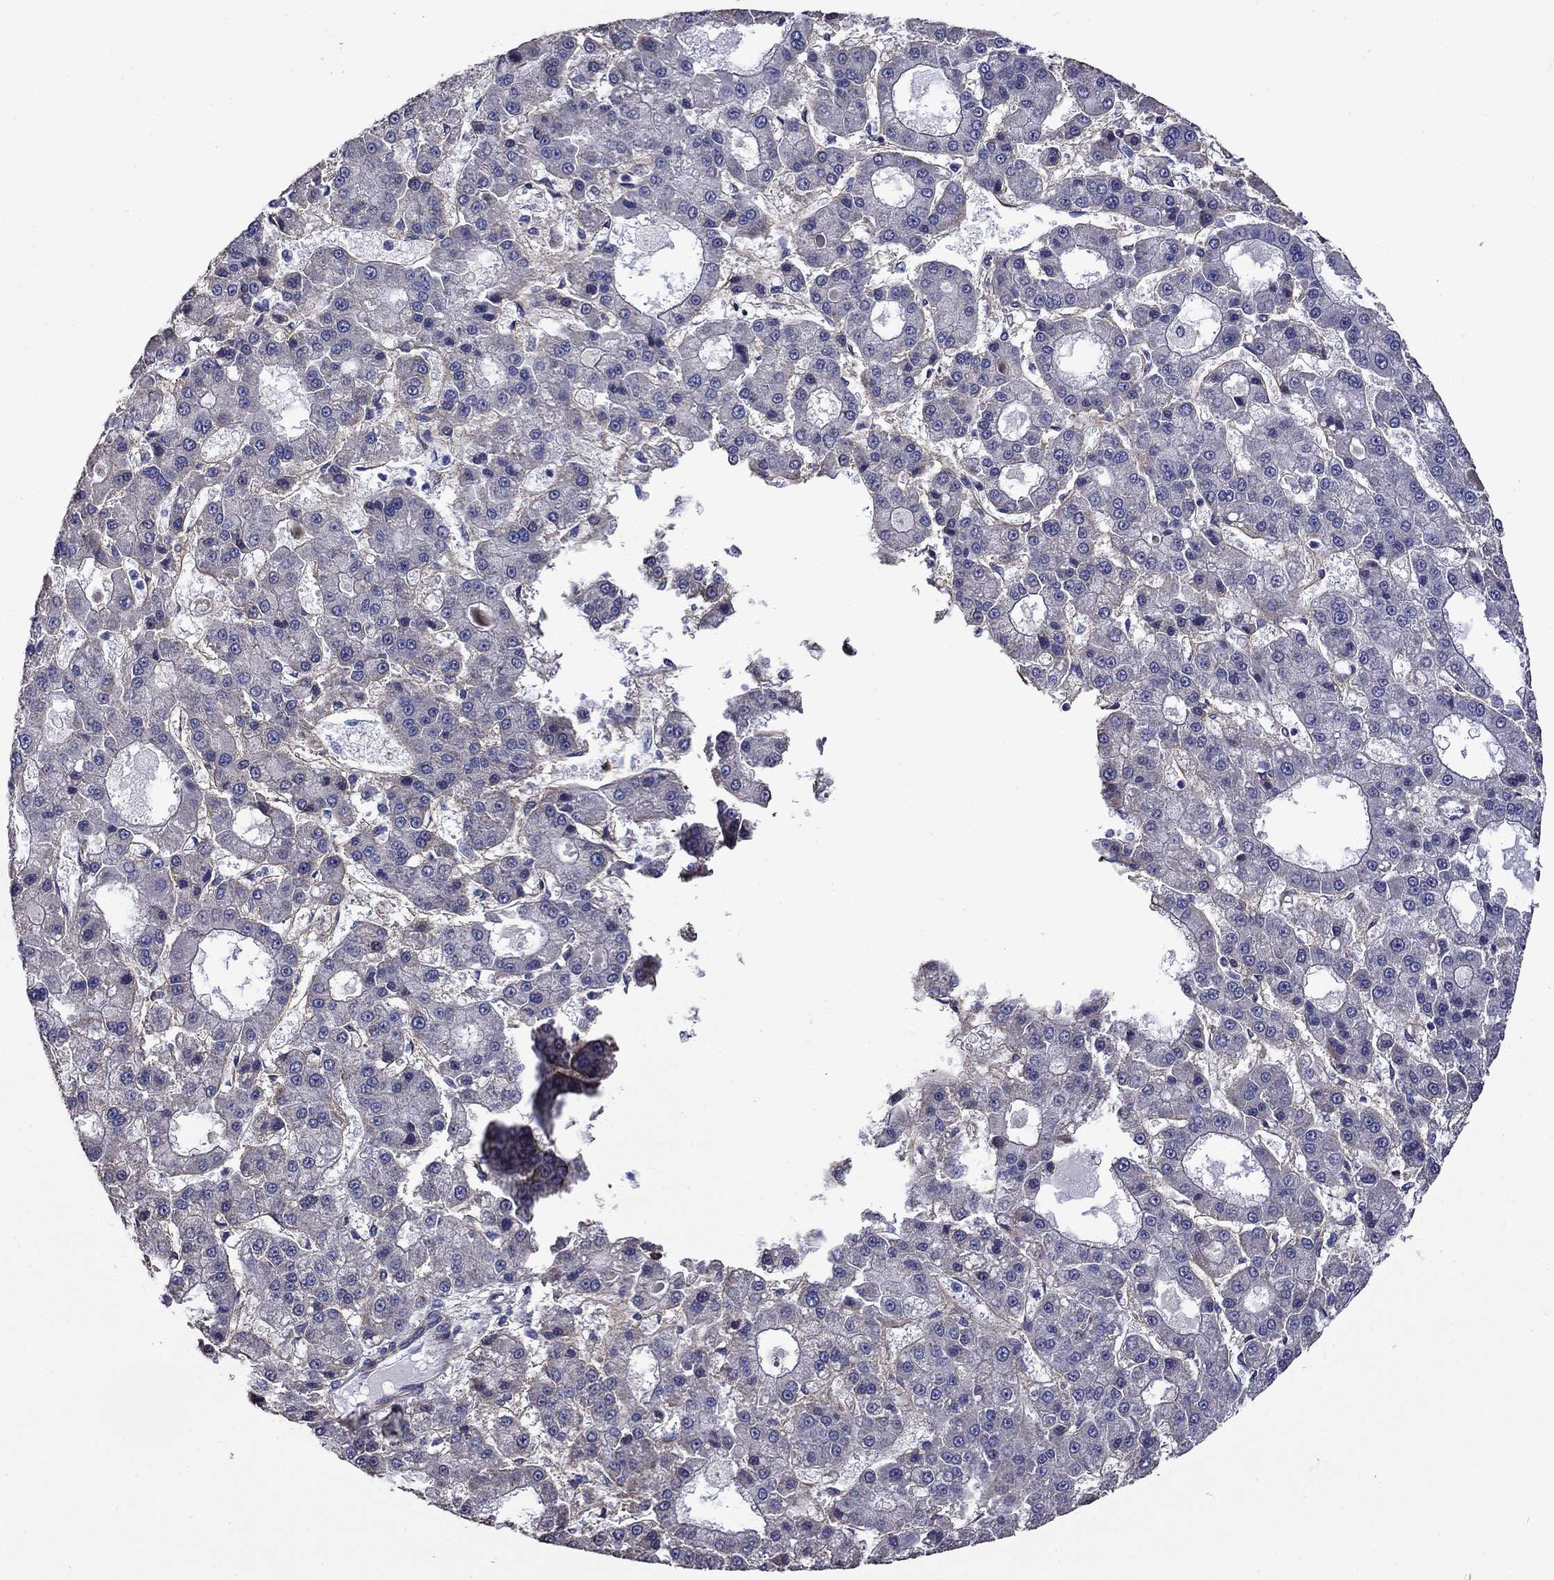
{"staining": {"intensity": "negative", "quantity": "none", "location": "none"}, "tissue": "liver cancer", "cell_type": "Tumor cells", "image_type": "cancer", "snomed": [{"axis": "morphology", "description": "Carcinoma, Hepatocellular, NOS"}, {"axis": "topography", "description": "Liver"}], "caption": "Tumor cells show no significant protein staining in liver hepatocellular carcinoma.", "gene": "HSPG2", "patient": {"sex": "male", "age": 70}}